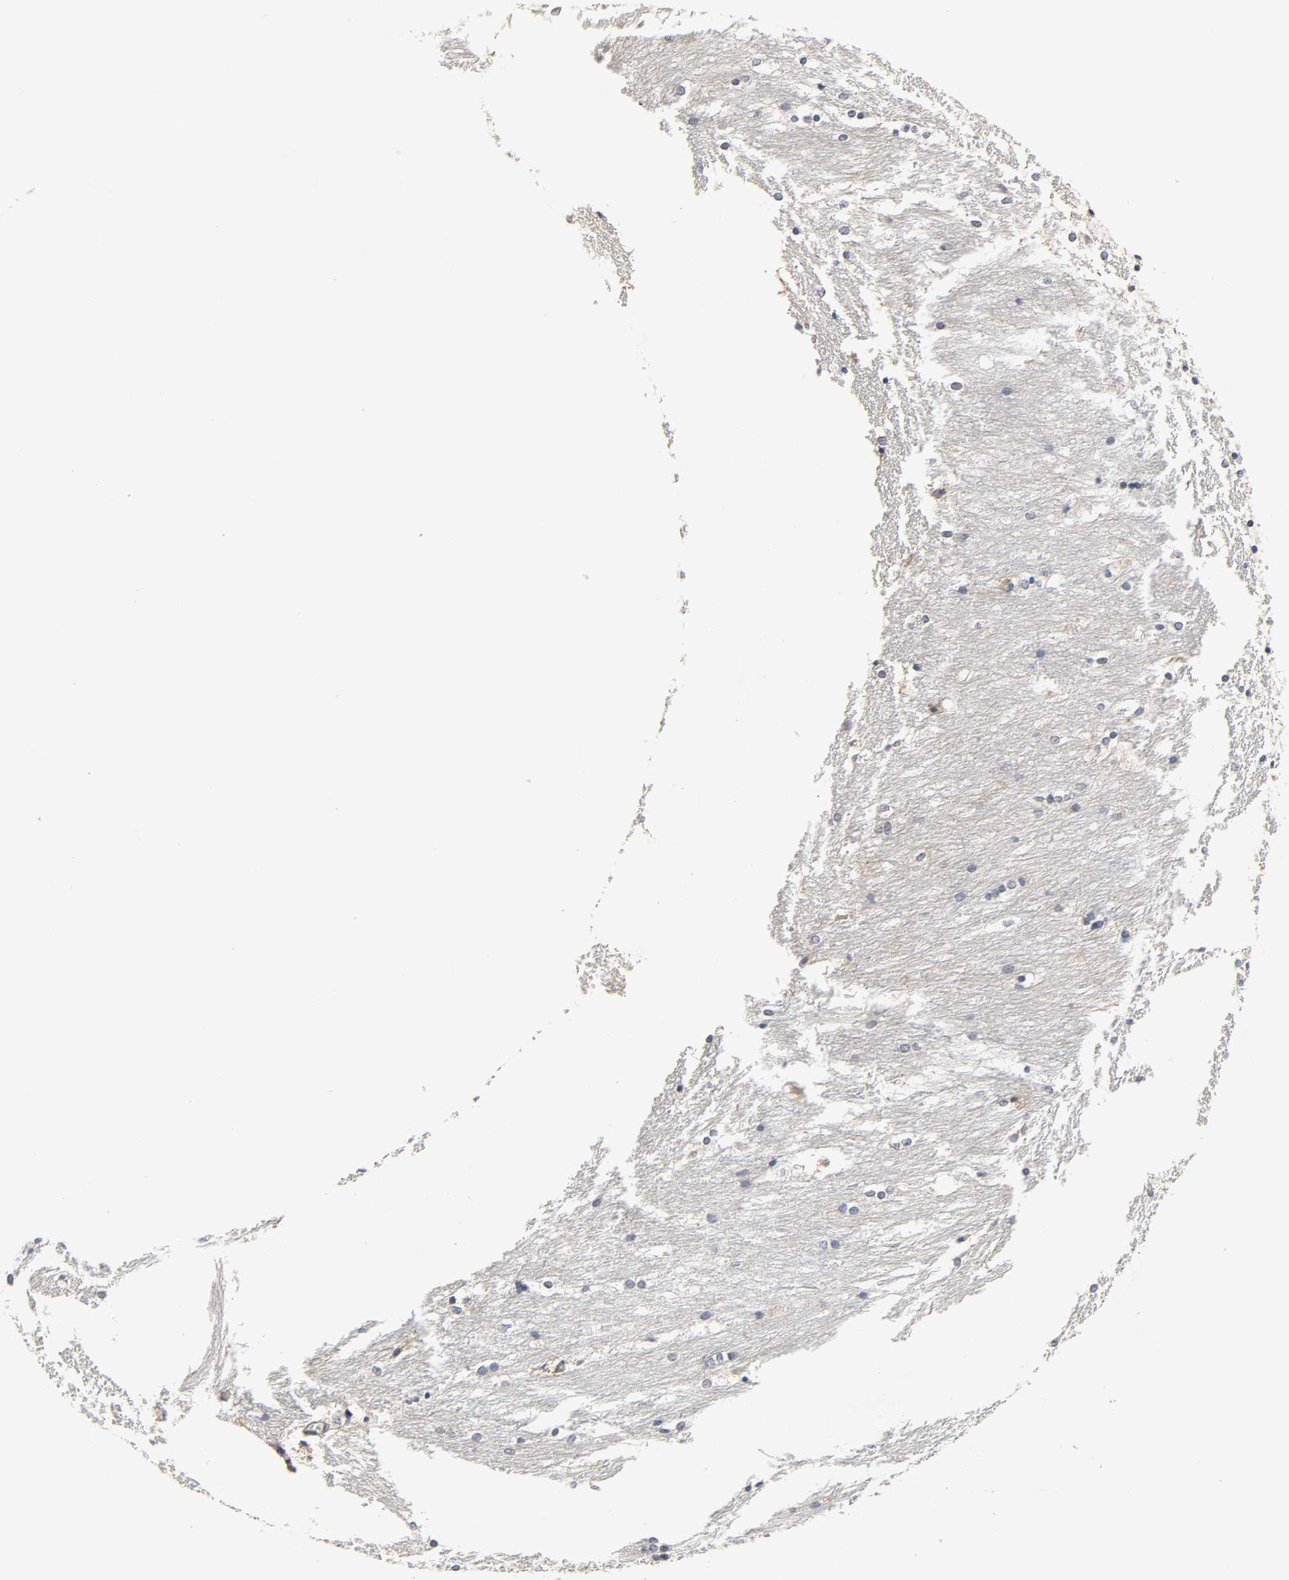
{"staining": {"intensity": "negative", "quantity": "none", "location": "none"}, "tissue": "caudate", "cell_type": "Glial cells", "image_type": "normal", "snomed": [{"axis": "morphology", "description": "Normal tissue, NOS"}, {"axis": "topography", "description": "Lateral ventricle wall"}], "caption": "Immunohistochemistry (IHC) micrograph of unremarkable caudate stained for a protein (brown), which exhibits no expression in glial cells. (Stains: DAB IHC with hematoxylin counter stain, Microscopy: brightfield microscopy at high magnification).", "gene": "HDLBP", "patient": {"sex": "female", "age": 19}}